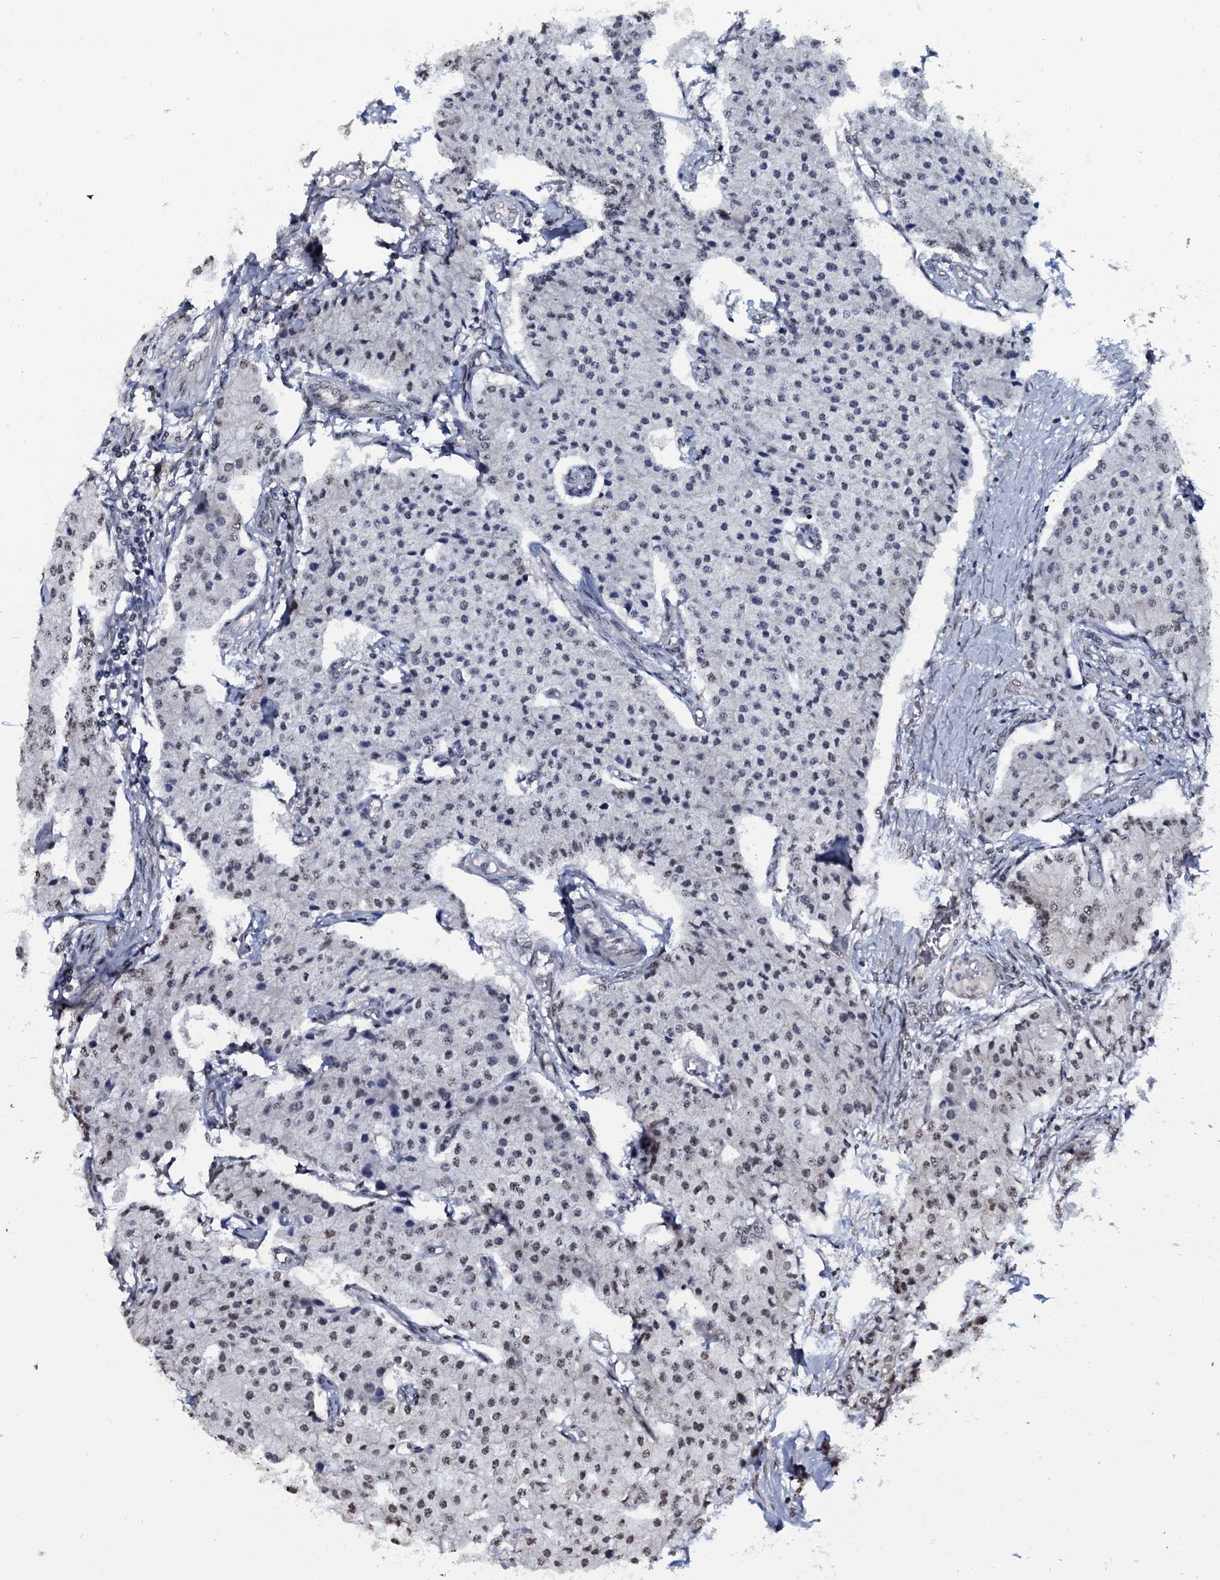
{"staining": {"intensity": "negative", "quantity": "none", "location": "none"}, "tissue": "carcinoid", "cell_type": "Tumor cells", "image_type": "cancer", "snomed": [{"axis": "morphology", "description": "Carcinoid, malignant, NOS"}, {"axis": "topography", "description": "Colon"}], "caption": "A high-resolution photomicrograph shows IHC staining of carcinoid, which demonstrates no significant staining in tumor cells.", "gene": "SH2D4B", "patient": {"sex": "female", "age": 52}}